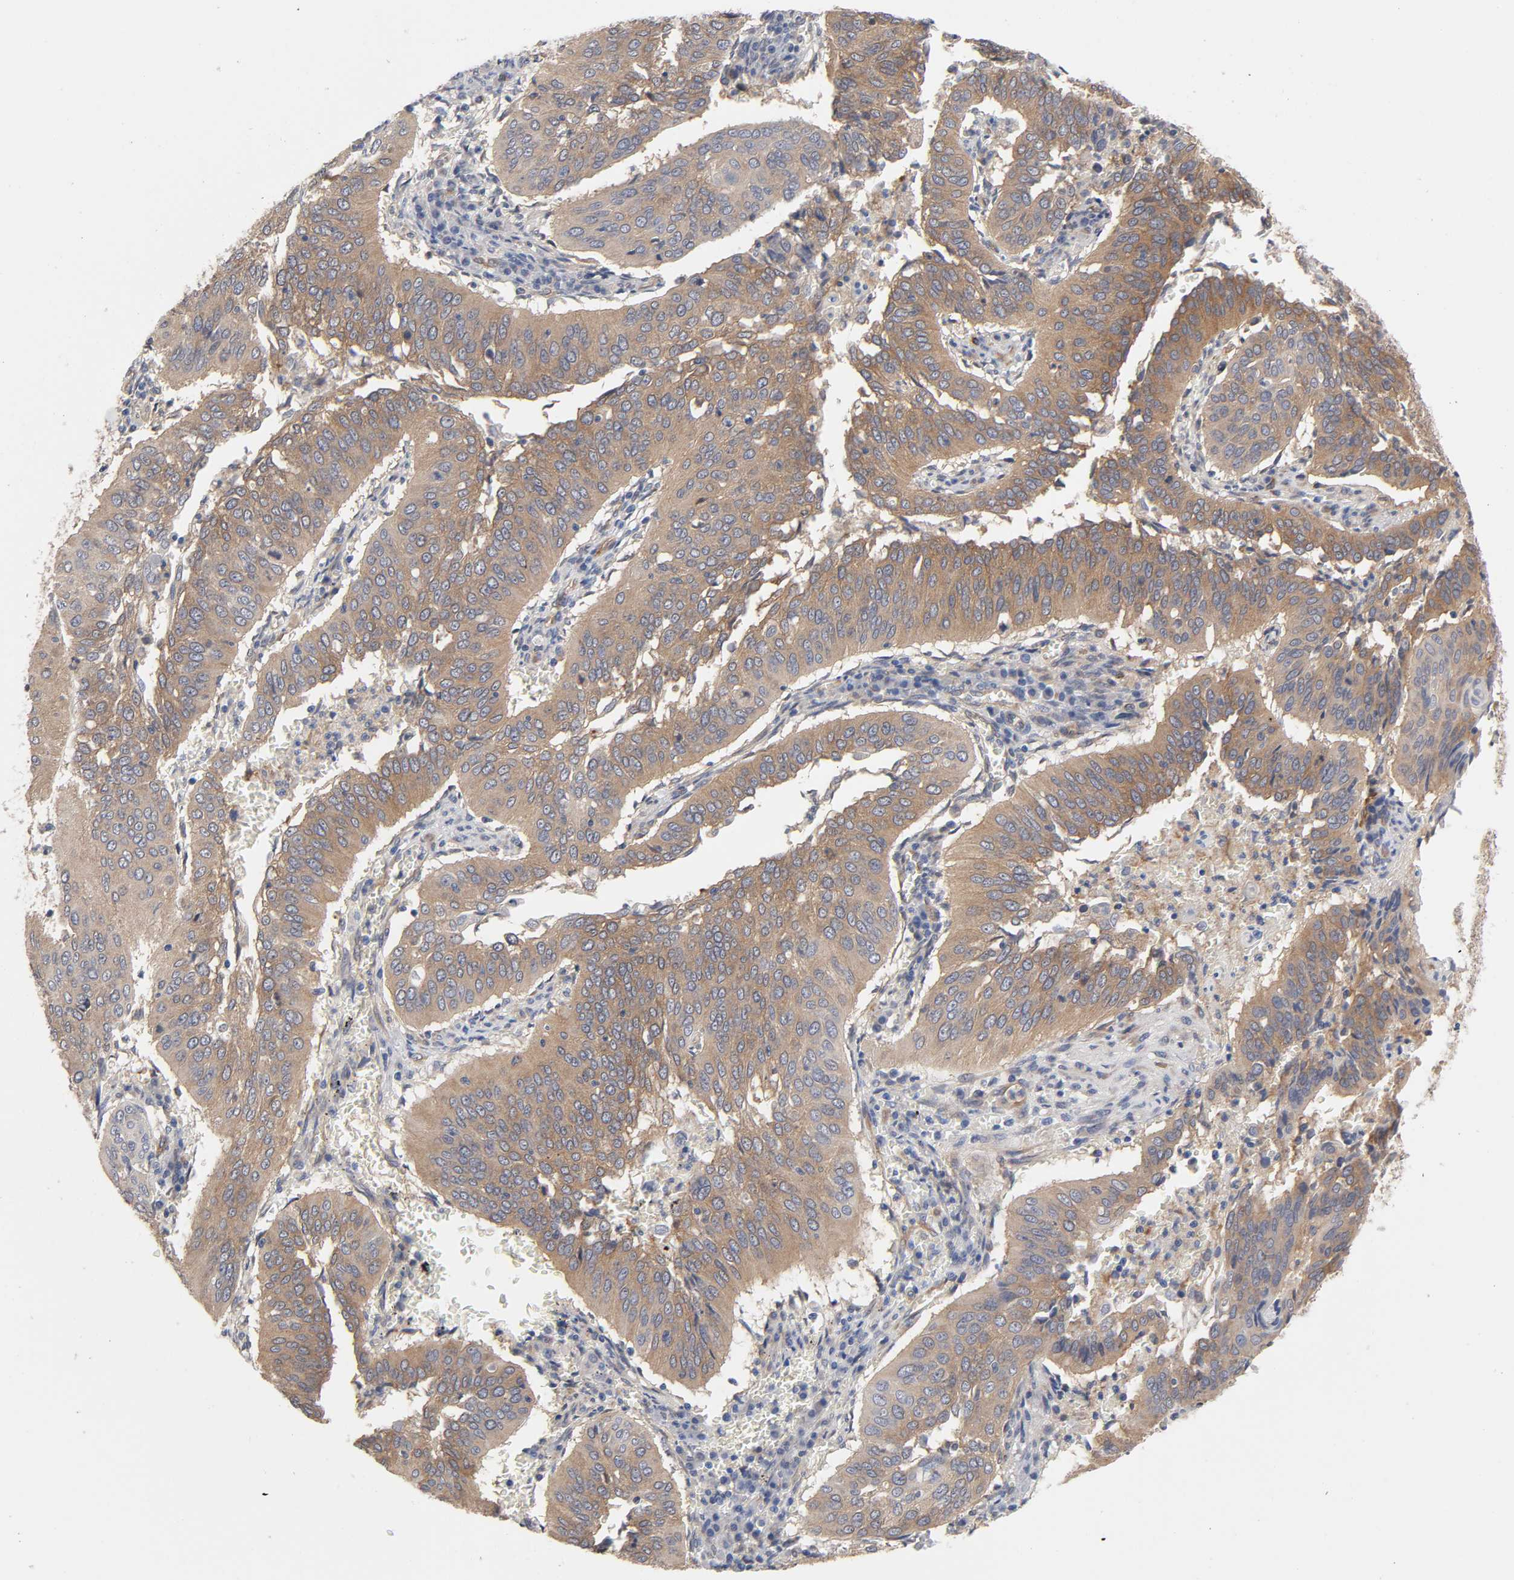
{"staining": {"intensity": "moderate", "quantity": ">75%", "location": "cytoplasmic/membranous"}, "tissue": "cervical cancer", "cell_type": "Tumor cells", "image_type": "cancer", "snomed": [{"axis": "morphology", "description": "Squamous cell carcinoma, NOS"}, {"axis": "topography", "description": "Cervix"}], "caption": "Cervical cancer stained with a brown dye demonstrates moderate cytoplasmic/membranous positive staining in approximately >75% of tumor cells.", "gene": "RAB13", "patient": {"sex": "female", "age": 39}}